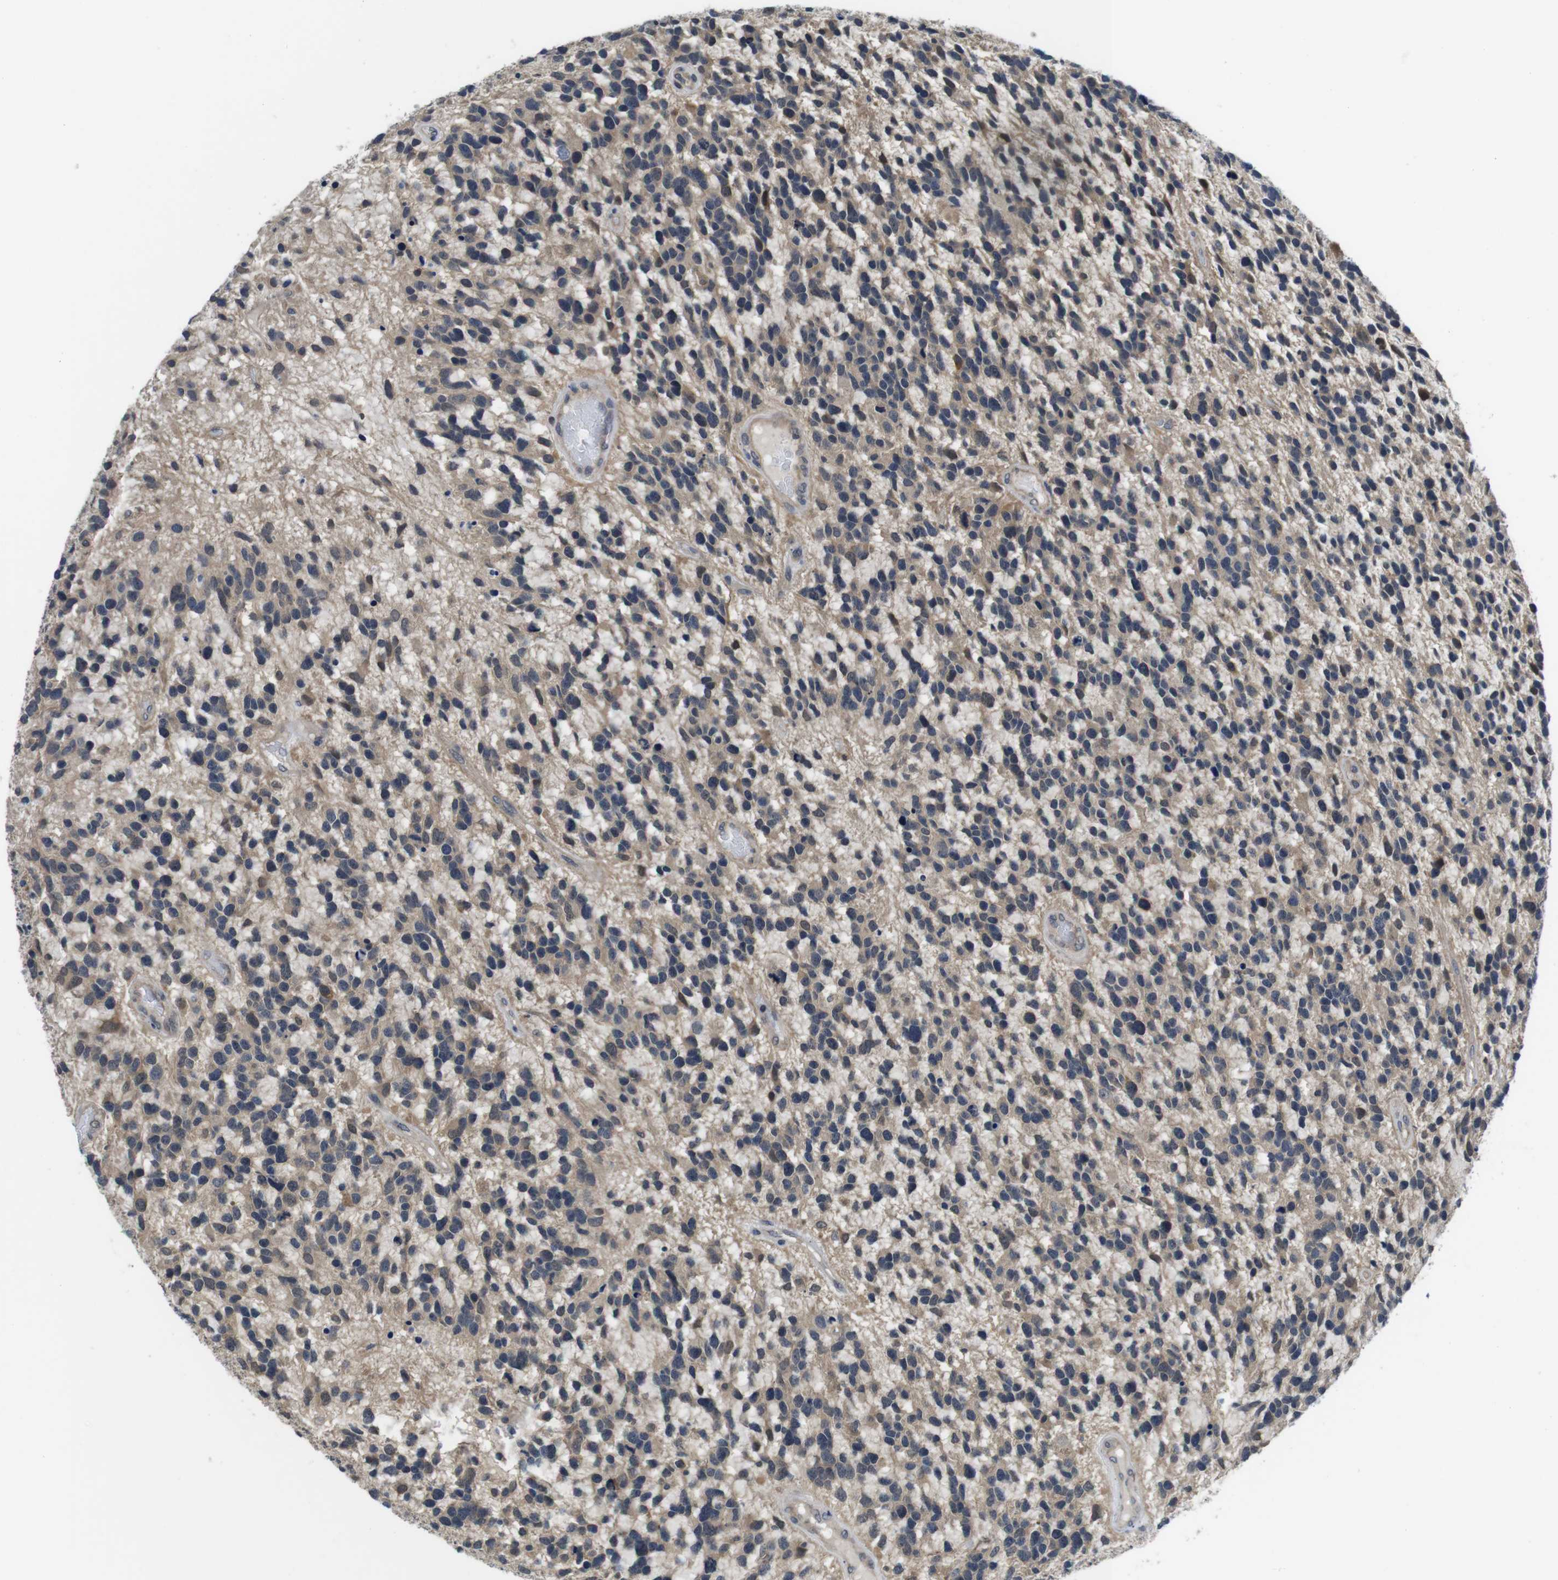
{"staining": {"intensity": "weak", "quantity": ">75%", "location": "cytoplasmic/membranous"}, "tissue": "glioma", "cell_type": "Tumor cells", "image_type": "cancer", "snomed": [{"axis": "morphology", "description": "Glioma, malignant, High grade"}, {"axis": "topography", "description": "Brain"}], "caption": "This micrograph demonstrates glioma stained with immunohistochemistry to label a protein in brown. The cytoplasmic/membranous of tumor cells show weak positivity for the protein. Nuclei are counter-stained blue.", "gene": "FADD", "patient": {"sex": "female", "age": 58}}